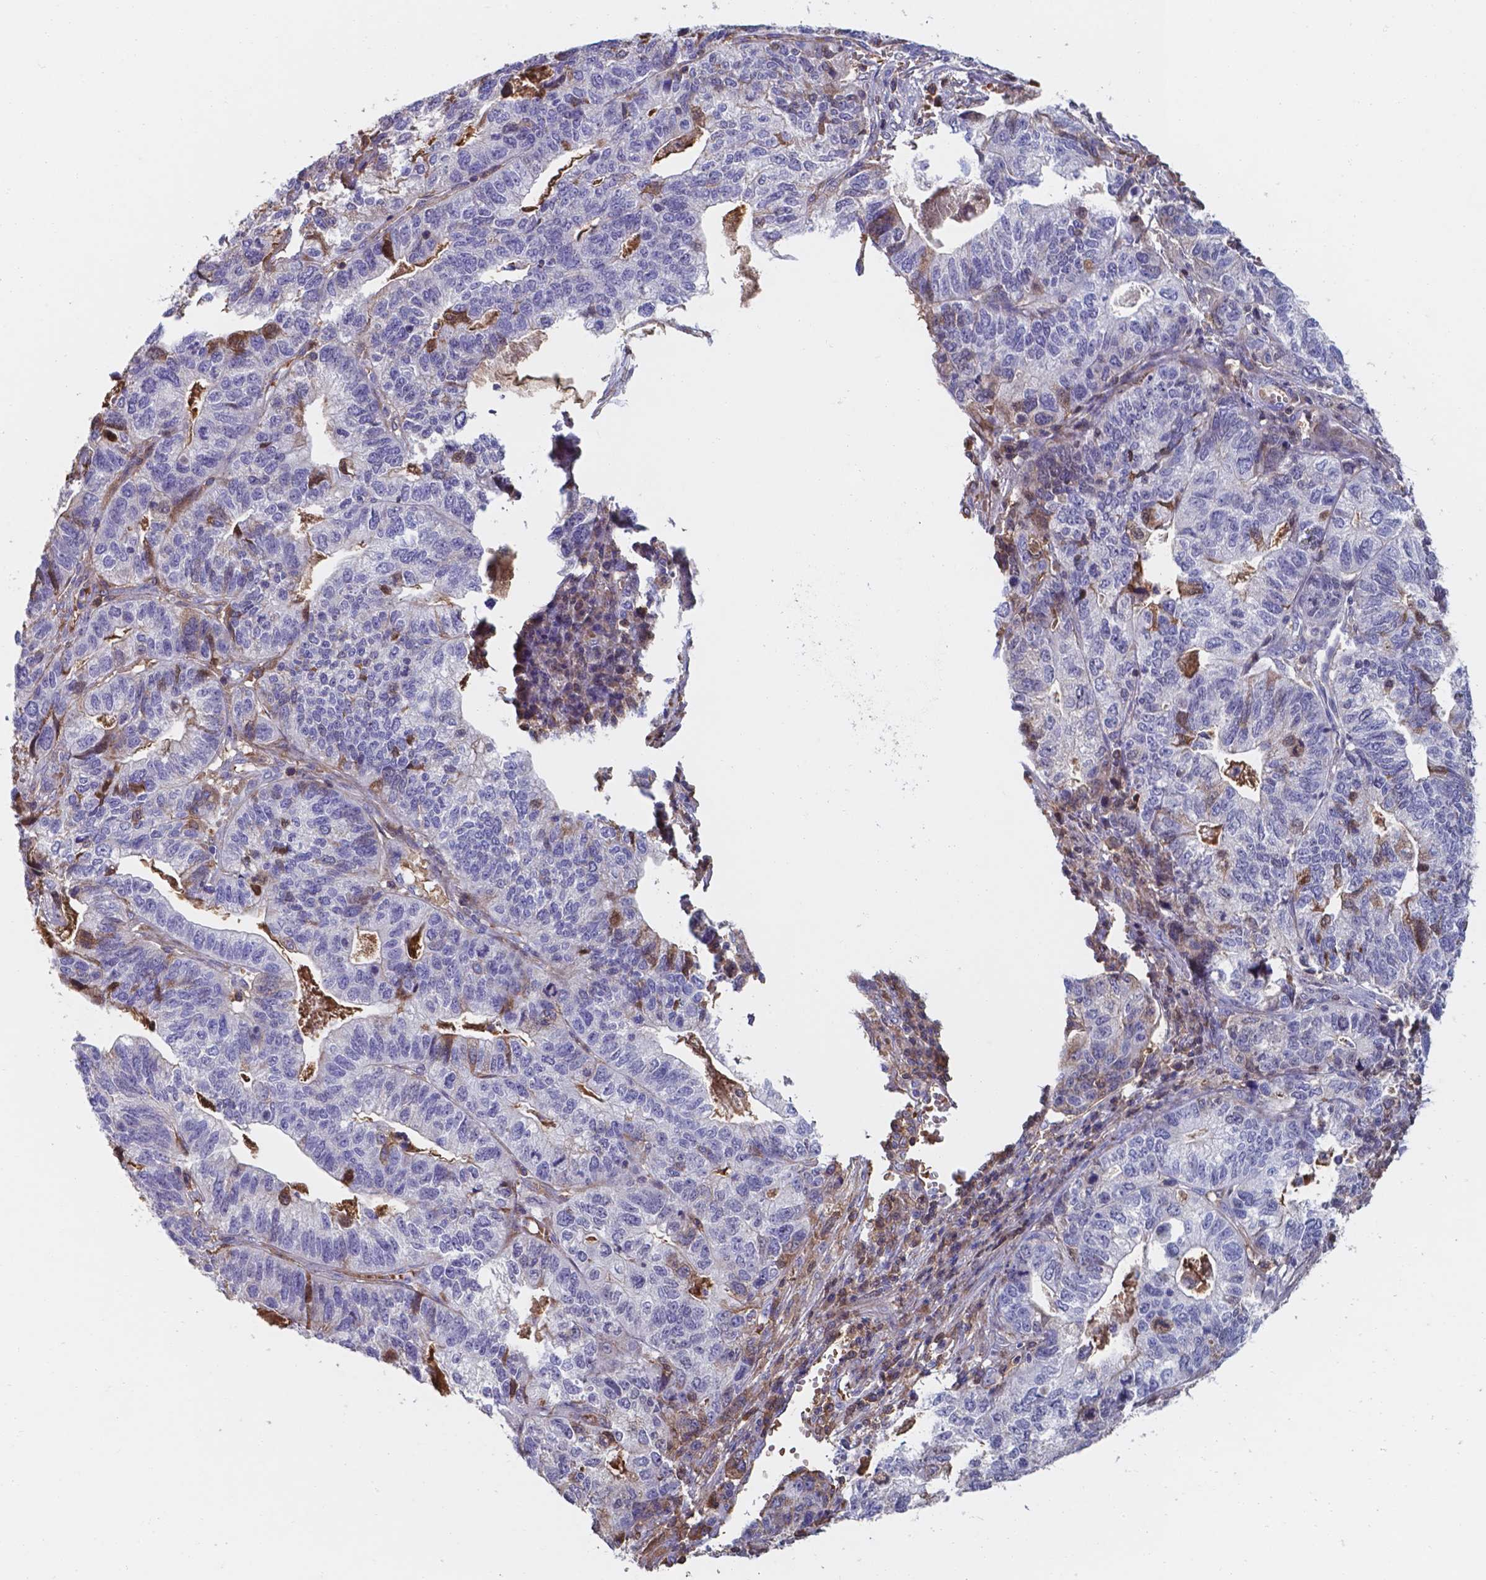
{"staining": {"intensity": "negative", "quantity": "none", "location": "none"}, "tissue": "stomach cancer", "cell_type": "Tumor cells", "image_type": "cancer", "snomed": [{"axis": "morphology", "description": "Adenocarcinoma, NOS"}, {"axis": "topography", "description": "Stomach, upper"}], "caption": "IHC histopathology image of neoplastic tissue: human stomach cancer stained with DAB displays no significant protein staining in tumor cells. (DAB immunohistochemistry (IHC) with hematoxylin counter stain).", "gene": "SERPINA1", "patient": {"sex": "female", "age": 67}}